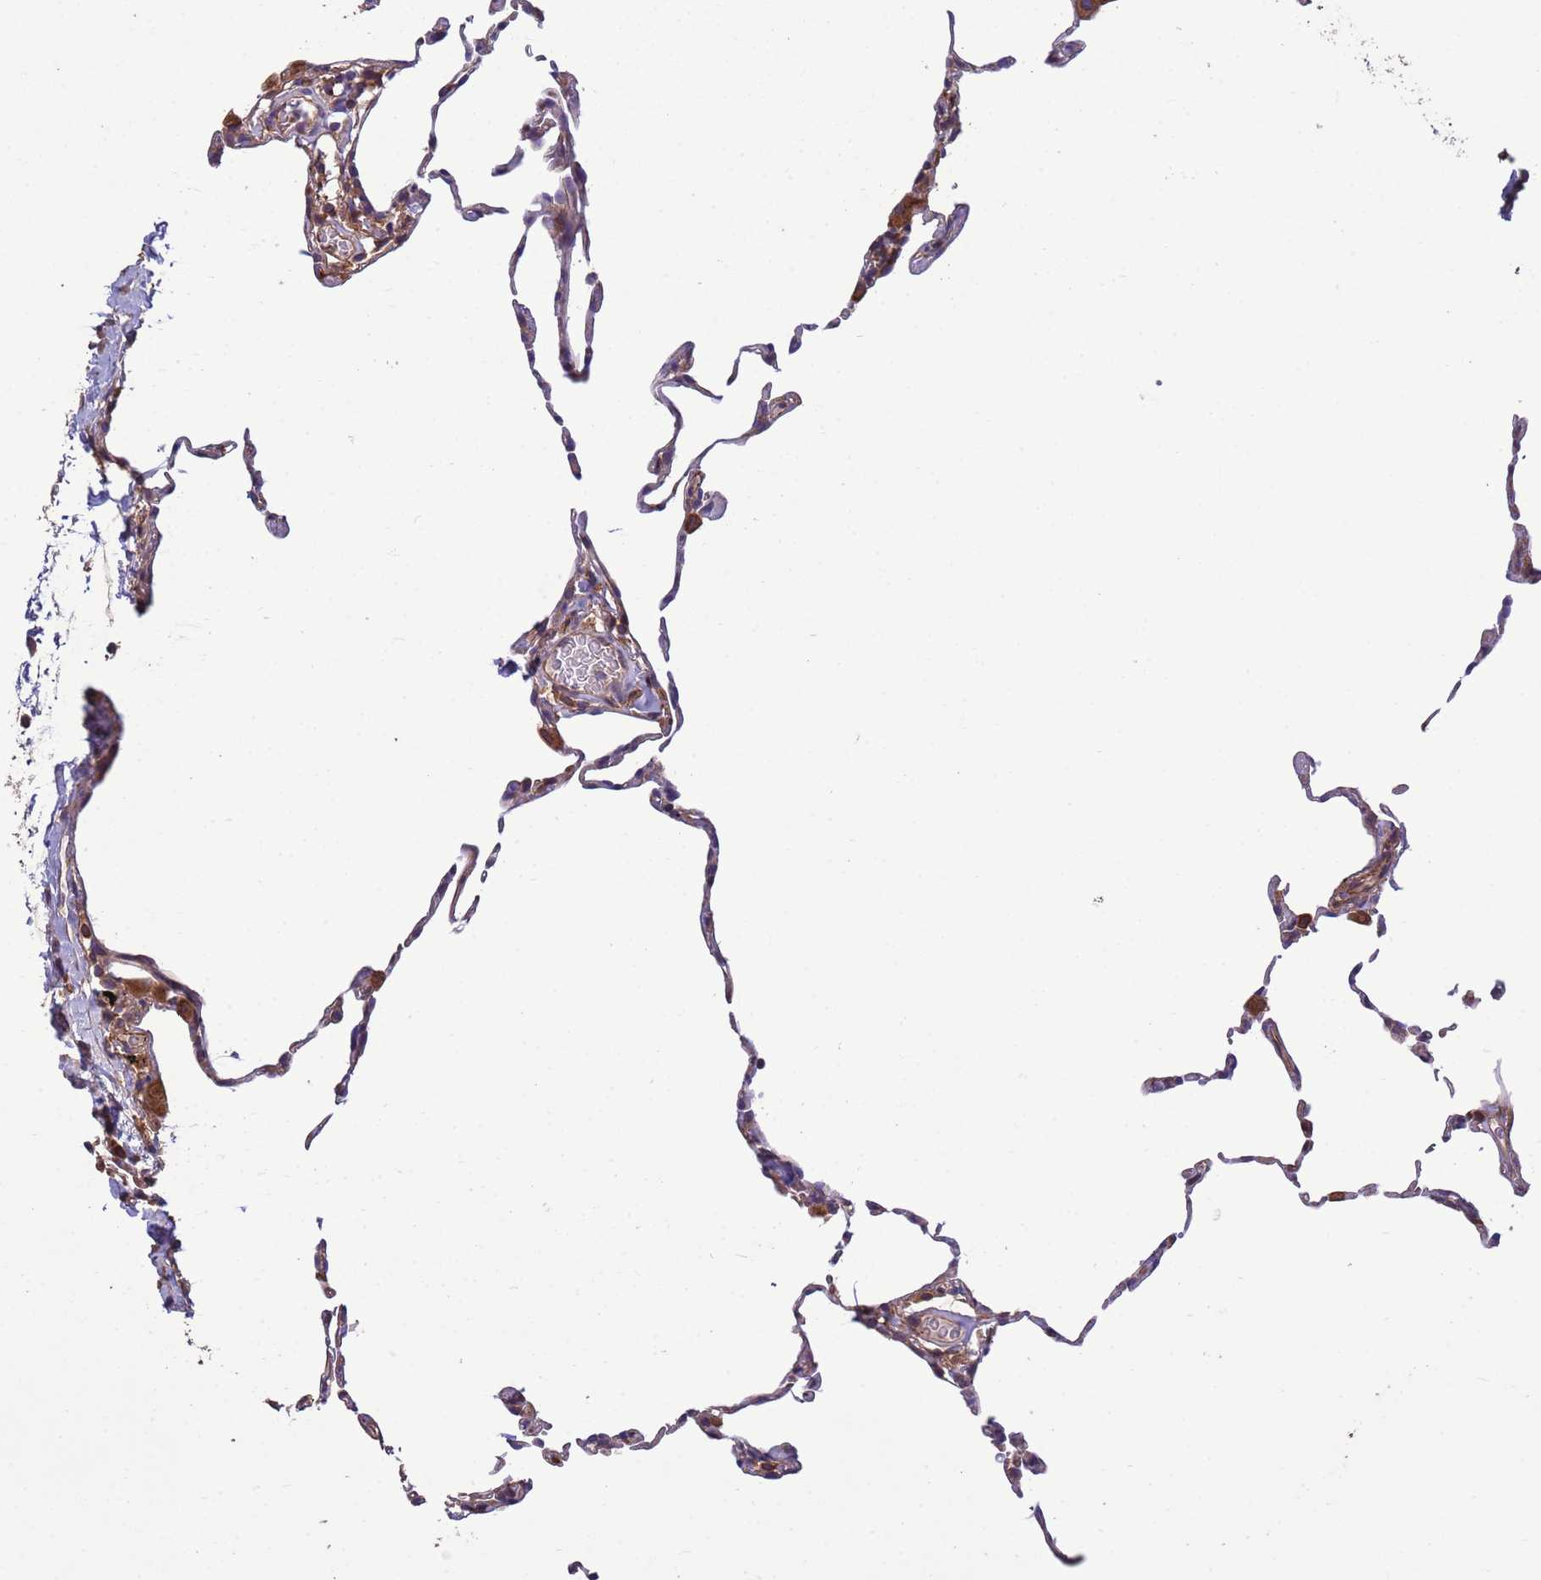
{"staining": {"intensity": "moderate", "quantity": "<25%", "location": "cytoplasmic/membranous"}, "tissue": "lung", "cell_type": "Alveolar cells", "image_type": "normal", "snomed": [{"axis": "morphology", "description": "Normal tissue, NOS"}, {"axis": "topography", "description": "Lung"}], "caption": "Immunohistochemical staining of benign human lung shows moderate cytoplasmic/membranous protein expression in approximately <25% of alveolar cells.", "gene": "RAB10", "patient": {"sex": "female", "age": 57}}